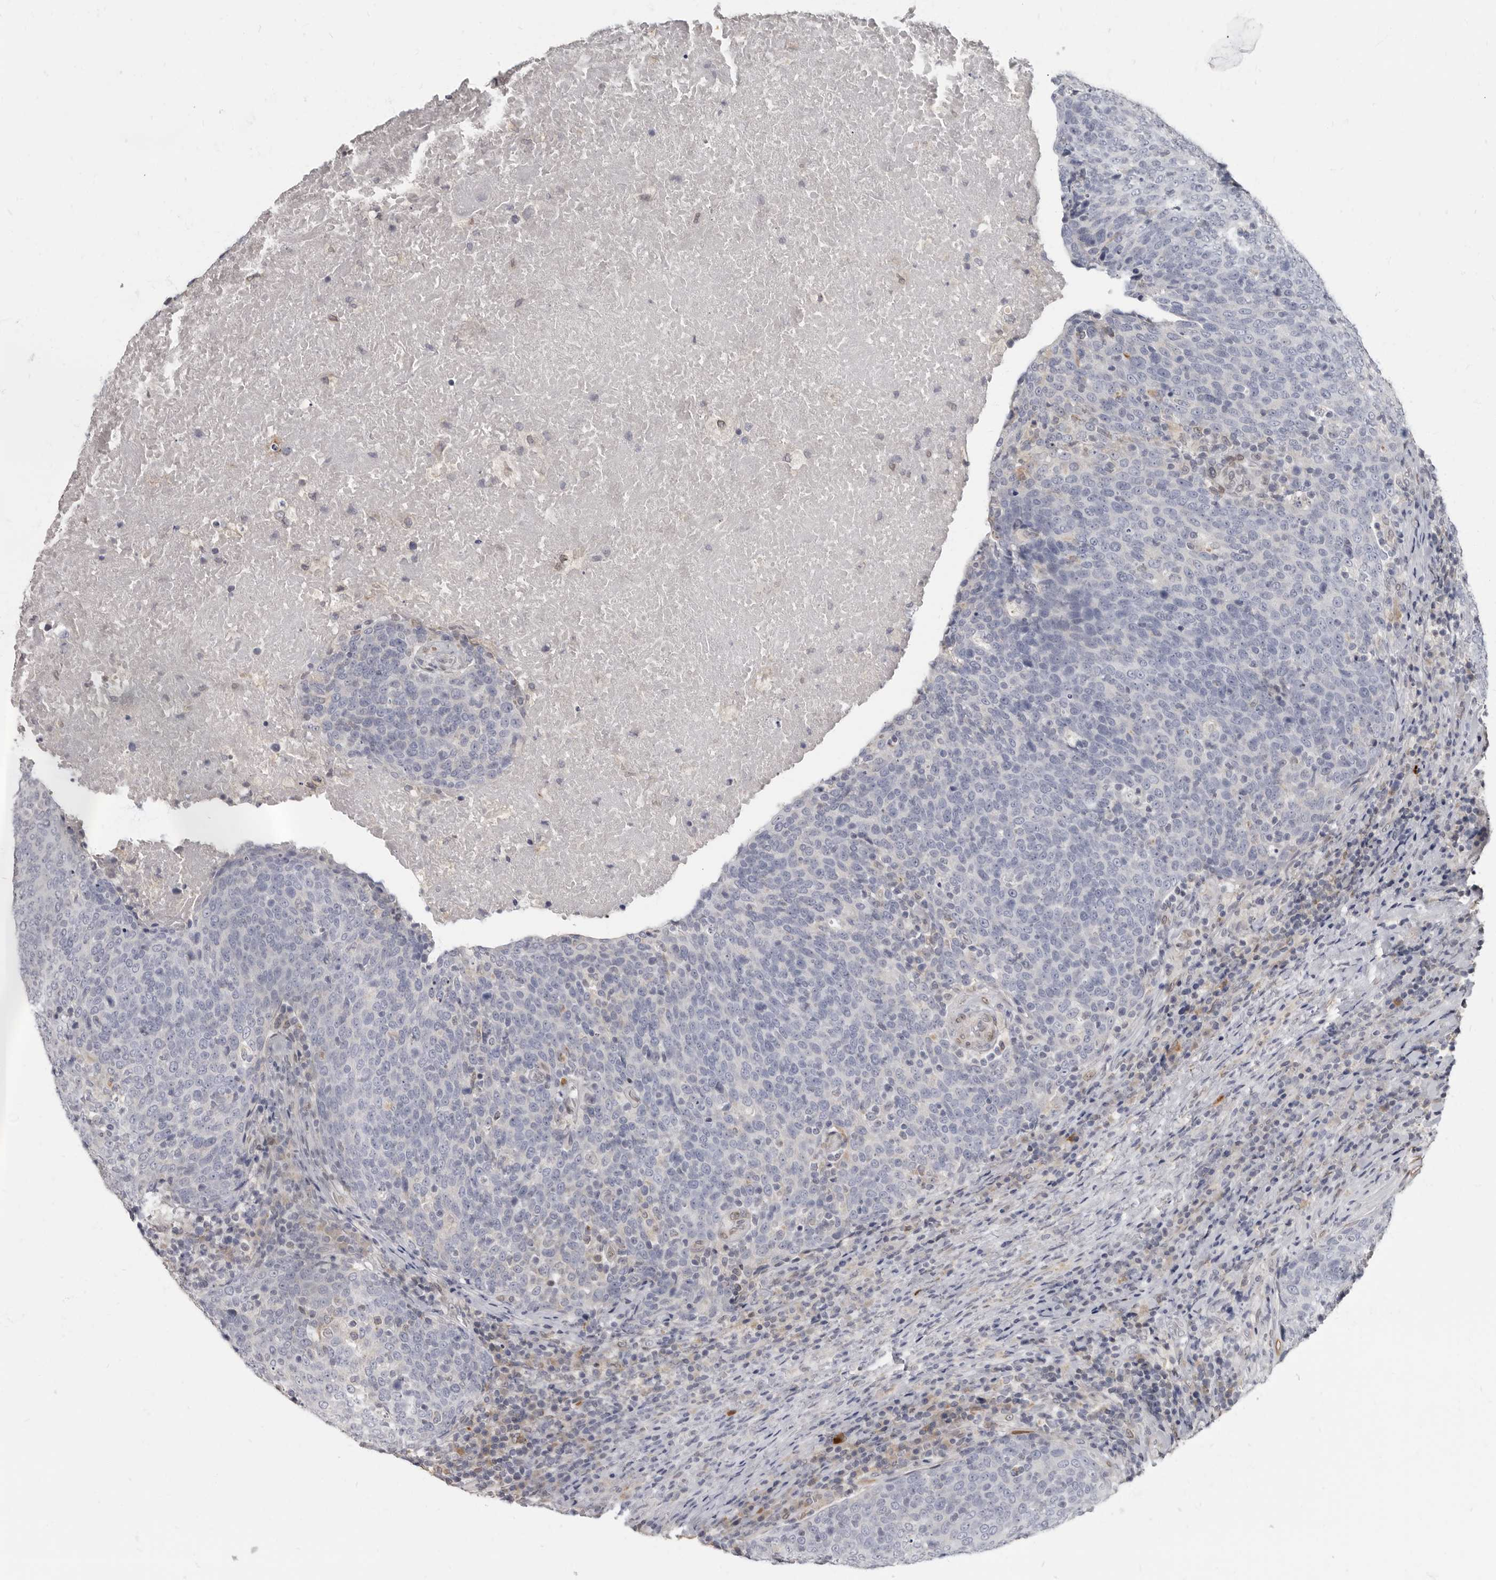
{"staining": {"intensity": "negative", "quantity": "none", "location": "none"}, "tissue": "head and neck cancer", "cell_type": "Tumor cells", "image_type": "cancer", "snomed": [{"axis": "morphology", "description": "Squamous cell carcinoma, NOS"}, {"axis": "morphology", "description": "Squamous cell carcinoma, metastatic, NOS"}, {"axis": "topography", "description": "Lymph node"}, {"axis": "topography", "description": "Head-Neck"}], "caption": "Tumor cells show no significant protein positivity in head and neck cancer.", "gene": "MRGPRF", "patient": {"sex": "male", "age": 62}}